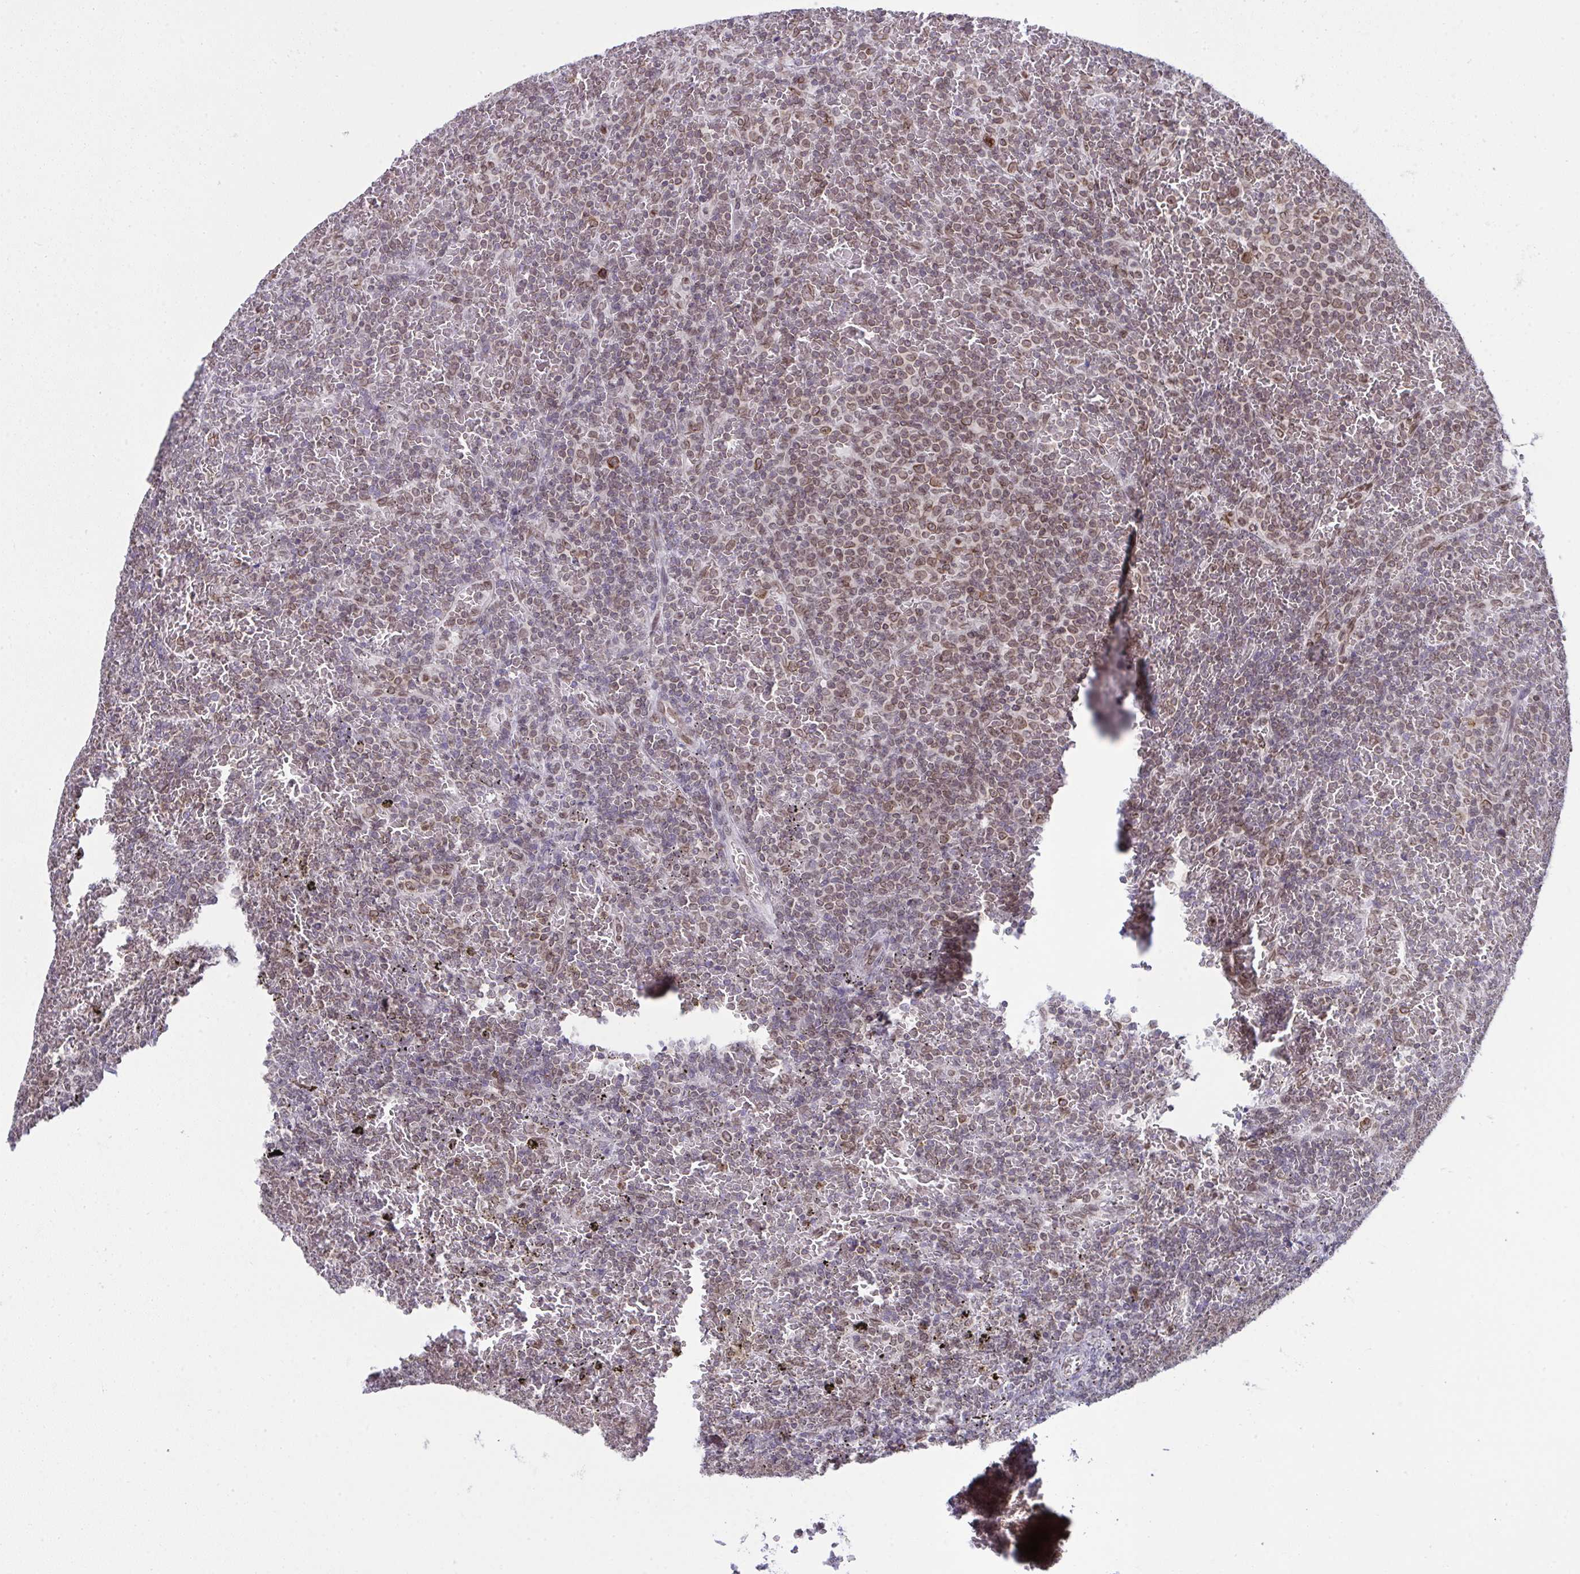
{"staining": {"intensity": "moderate", "quantity": ">75%", "location": "cytoplasmic/membranous,nuclear"}, "tissue": "lymphoma", "cell_type": "Tumor cells", "image_type": "cancer", "snomed": [{"axis": "morphology", "description": "Malignant lymphoma, non-Hodgkin's type, Low grade"}, {"axis": "topography", "description": "Spleen"}], "caption": "Moderate cytoplasmic/membranous and nuclear positivity is seen in approximately >75% of tumor cells in malignant lymphoma, non-Hodgkin's type (low-grade).", "gene": "RANBP2", "patient": {"sex": "female", "age": 77}}